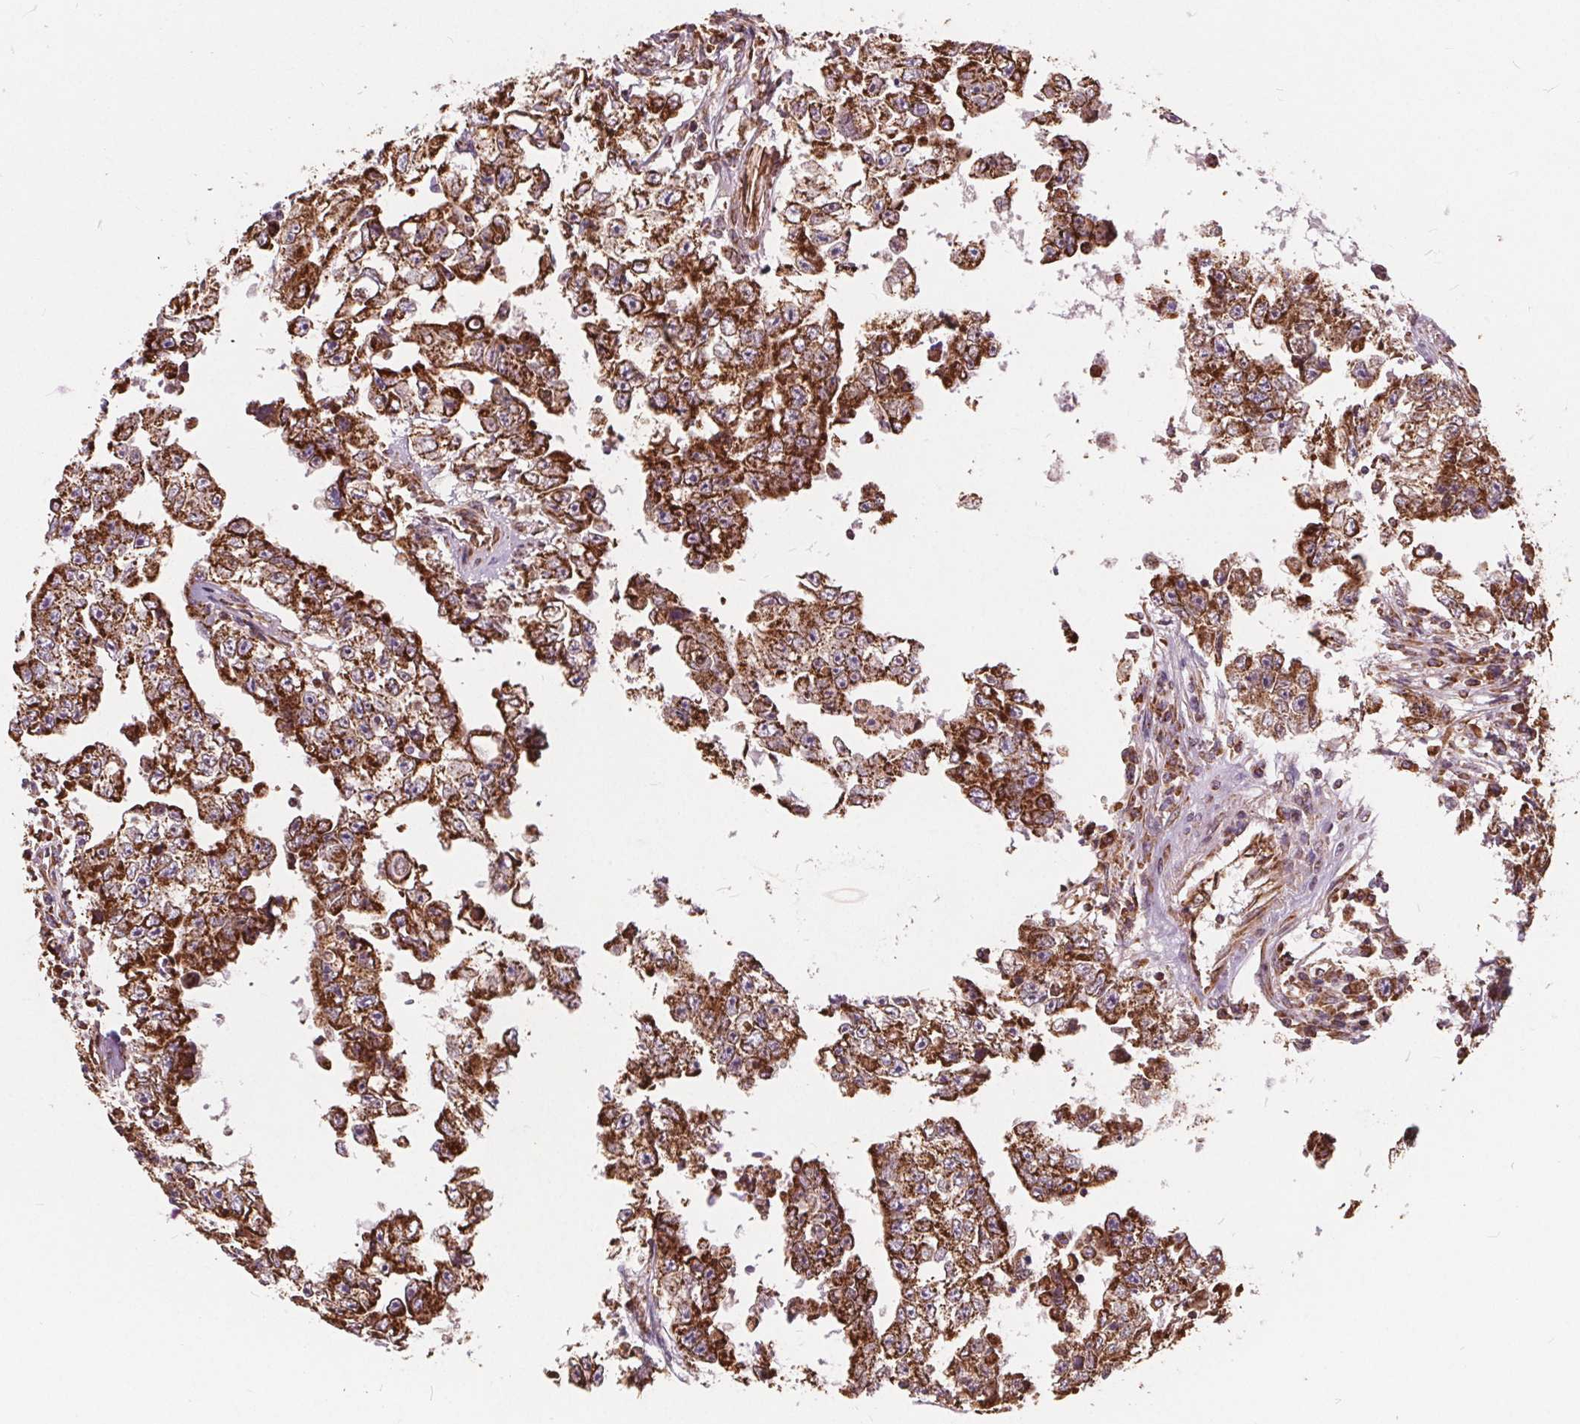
{"staining": {"intensity": "strong", "quantity": ">75%", "location": "cytoplasmic/membranous"}, "tissue": "testis cancer", "cell_type": "Tumor cells", "image_type": "cancer", "snomed": [{"axis": "morphology", "description": "Carcinoma, Embryonal, NOS"}, {"axis": "topography", "description": "Testis"}], "caption": "Testis embryonal carcinoma stained with a protein marker demonstrates strong staining in tumor cells.", "gene": "PLSCR3", "patient": {"sex": "male", "age": 36}}